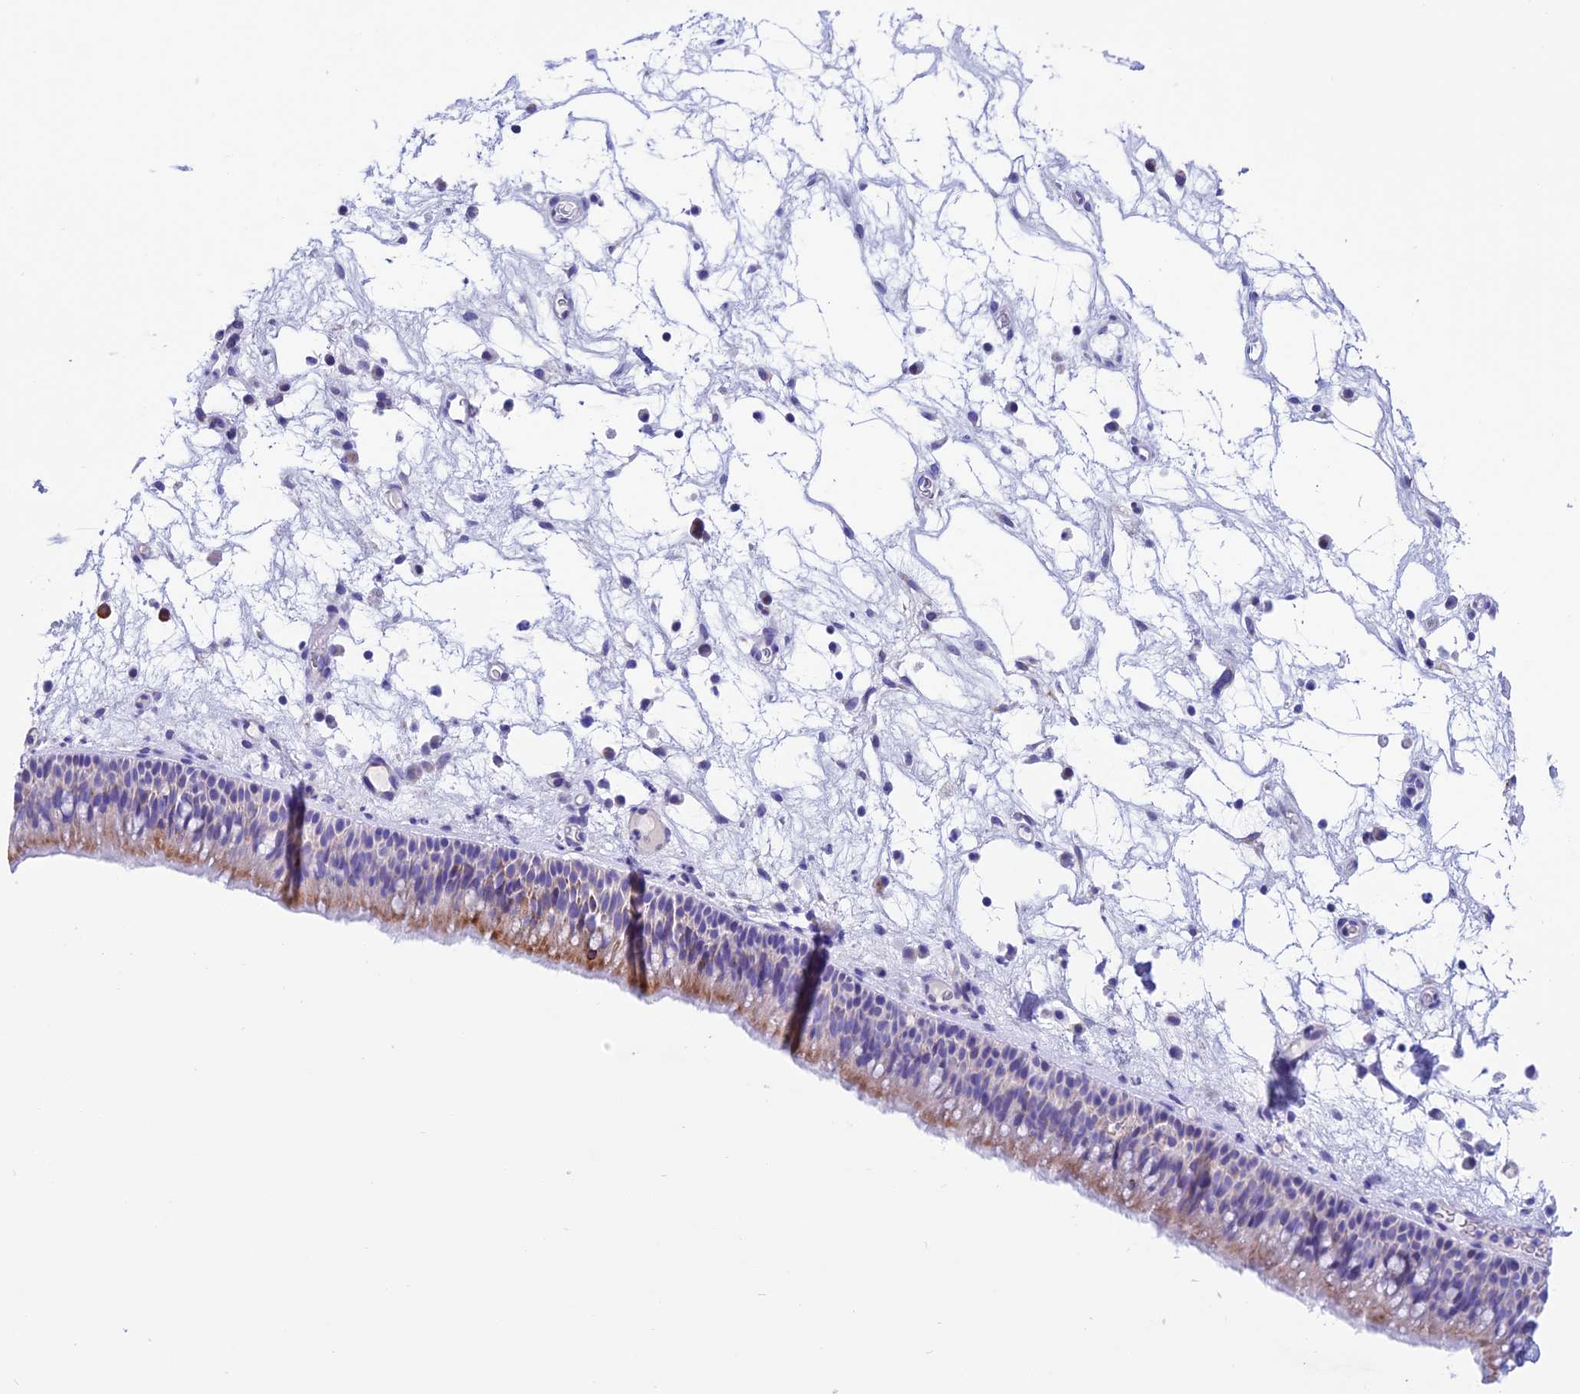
{"staining": {"intensity": "moderate", "quantity": "25%-75%", "location": "cytoplasmic/membranous"}, "tissue": "nasopharynx", "cell_type": "Respiratory epithelial cells", "image_type": "normal", "snomed": [{"axis": "morphology", "description": "Normal tissue, NOS"}, {"axis": "morphology", "description": "Inflammation, NOS"}, {"axis": "morphology", "description": "Malignant melanoma, Metastatic site"}, {"axis": "topography", "description": "Nasopharynx"}], "caption": "Nasopharynx was stained to show a protein in brown. There is medium levels of moderate cytoplasmic/membranous expression in approximately 25%-75% of respiratory epithelial cells.", "gene": "NXPE4", "patient": {"sex": "male", "age": 70}}